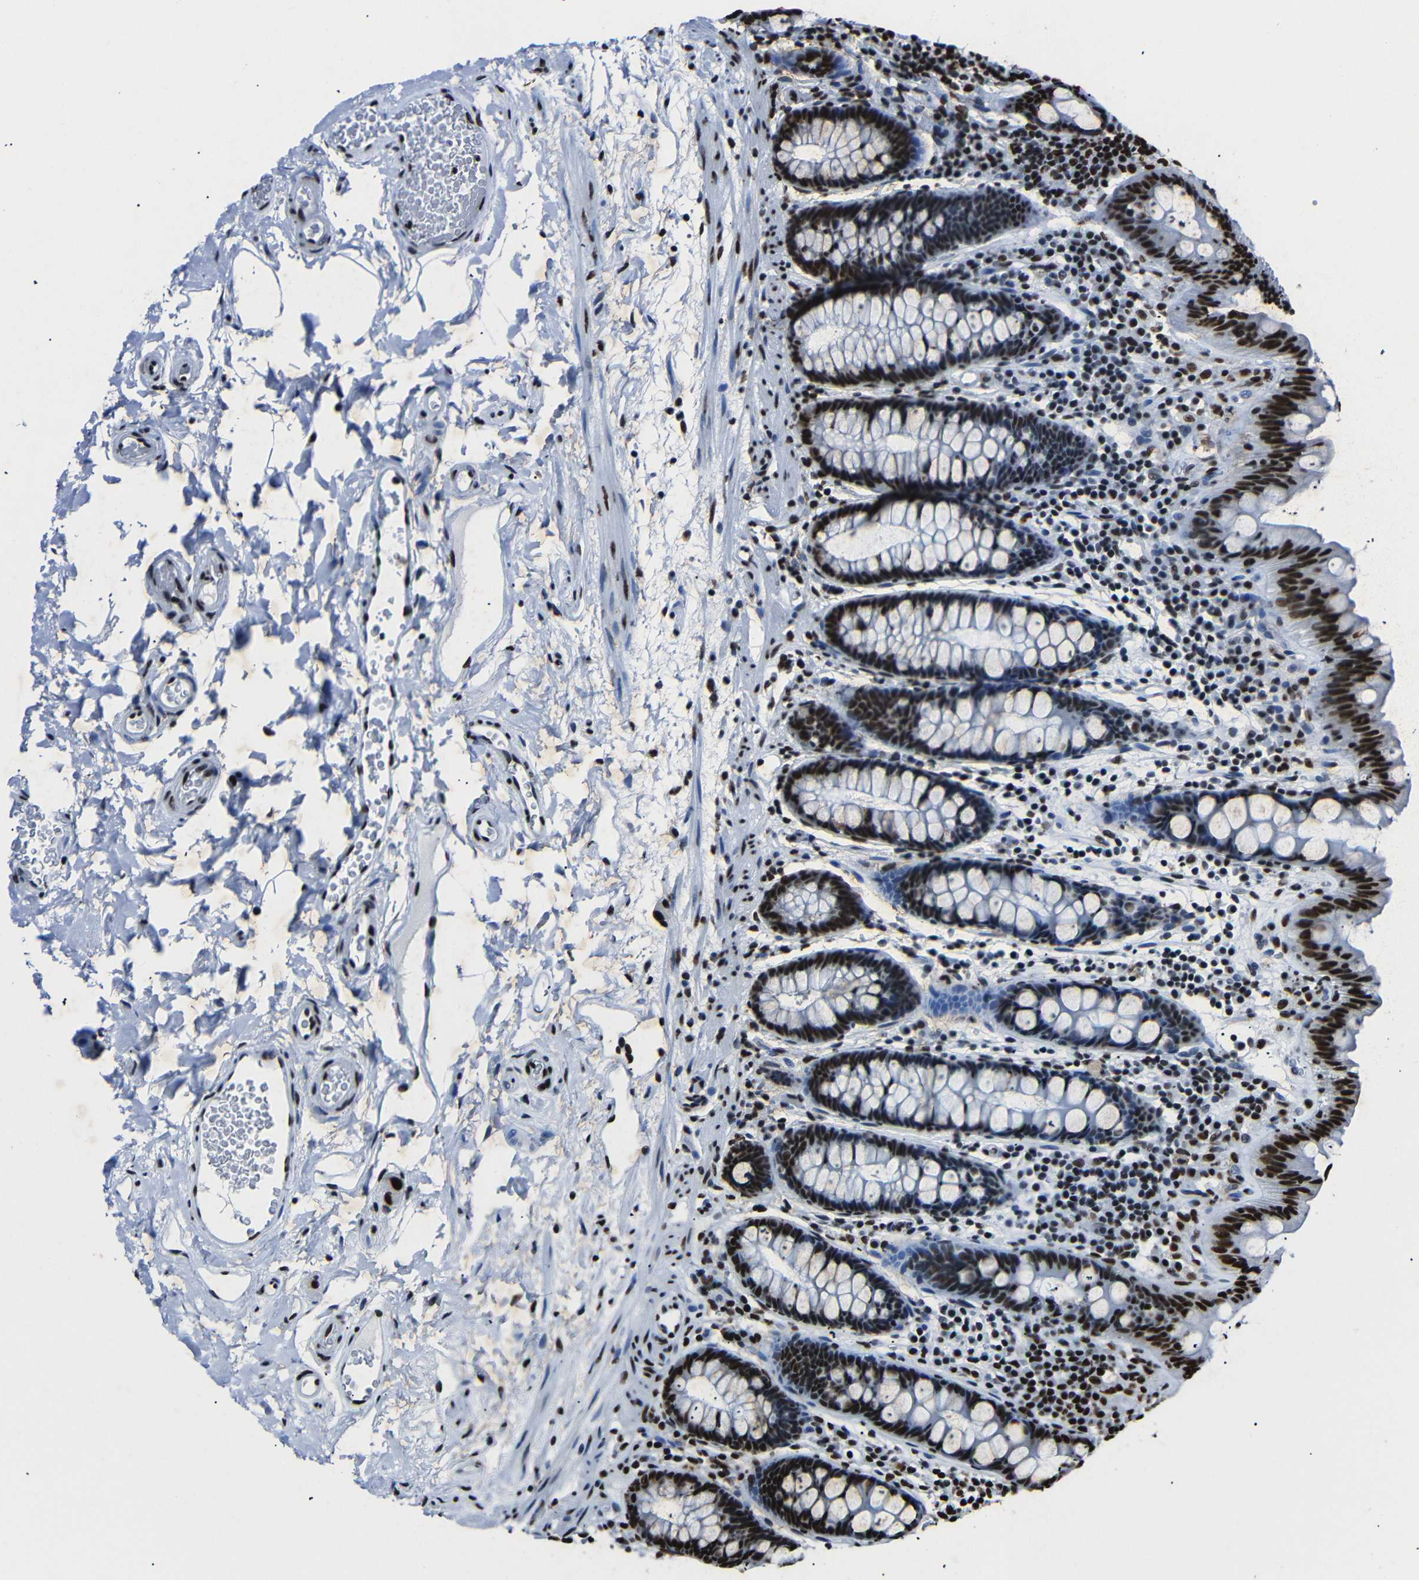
{"staining": {"intensity": "strong", "quantity": ">75%", "location": "nuclear"}, "tissue": "colon", "cell_type": "Endothelial cells", "image_type": "normal", "snomed": [{"axis": "morphology", "description": "Normal tissue, NOS"}, {"axis": "topography", "description": "Colon"}], "caption": "Immunohistochemical staining of unremarkable colon displays high levels of strong nuclear staining in approximately >75% of endothelial cells. The protein is stained brown, and the nuclei are stained in blue (DAB (3,3'-diaminobenzidine) IHC with brightfield microscopy, high magnification).", "gene": "SRSF1", "patient": {"sex": "female", "age": 80}}